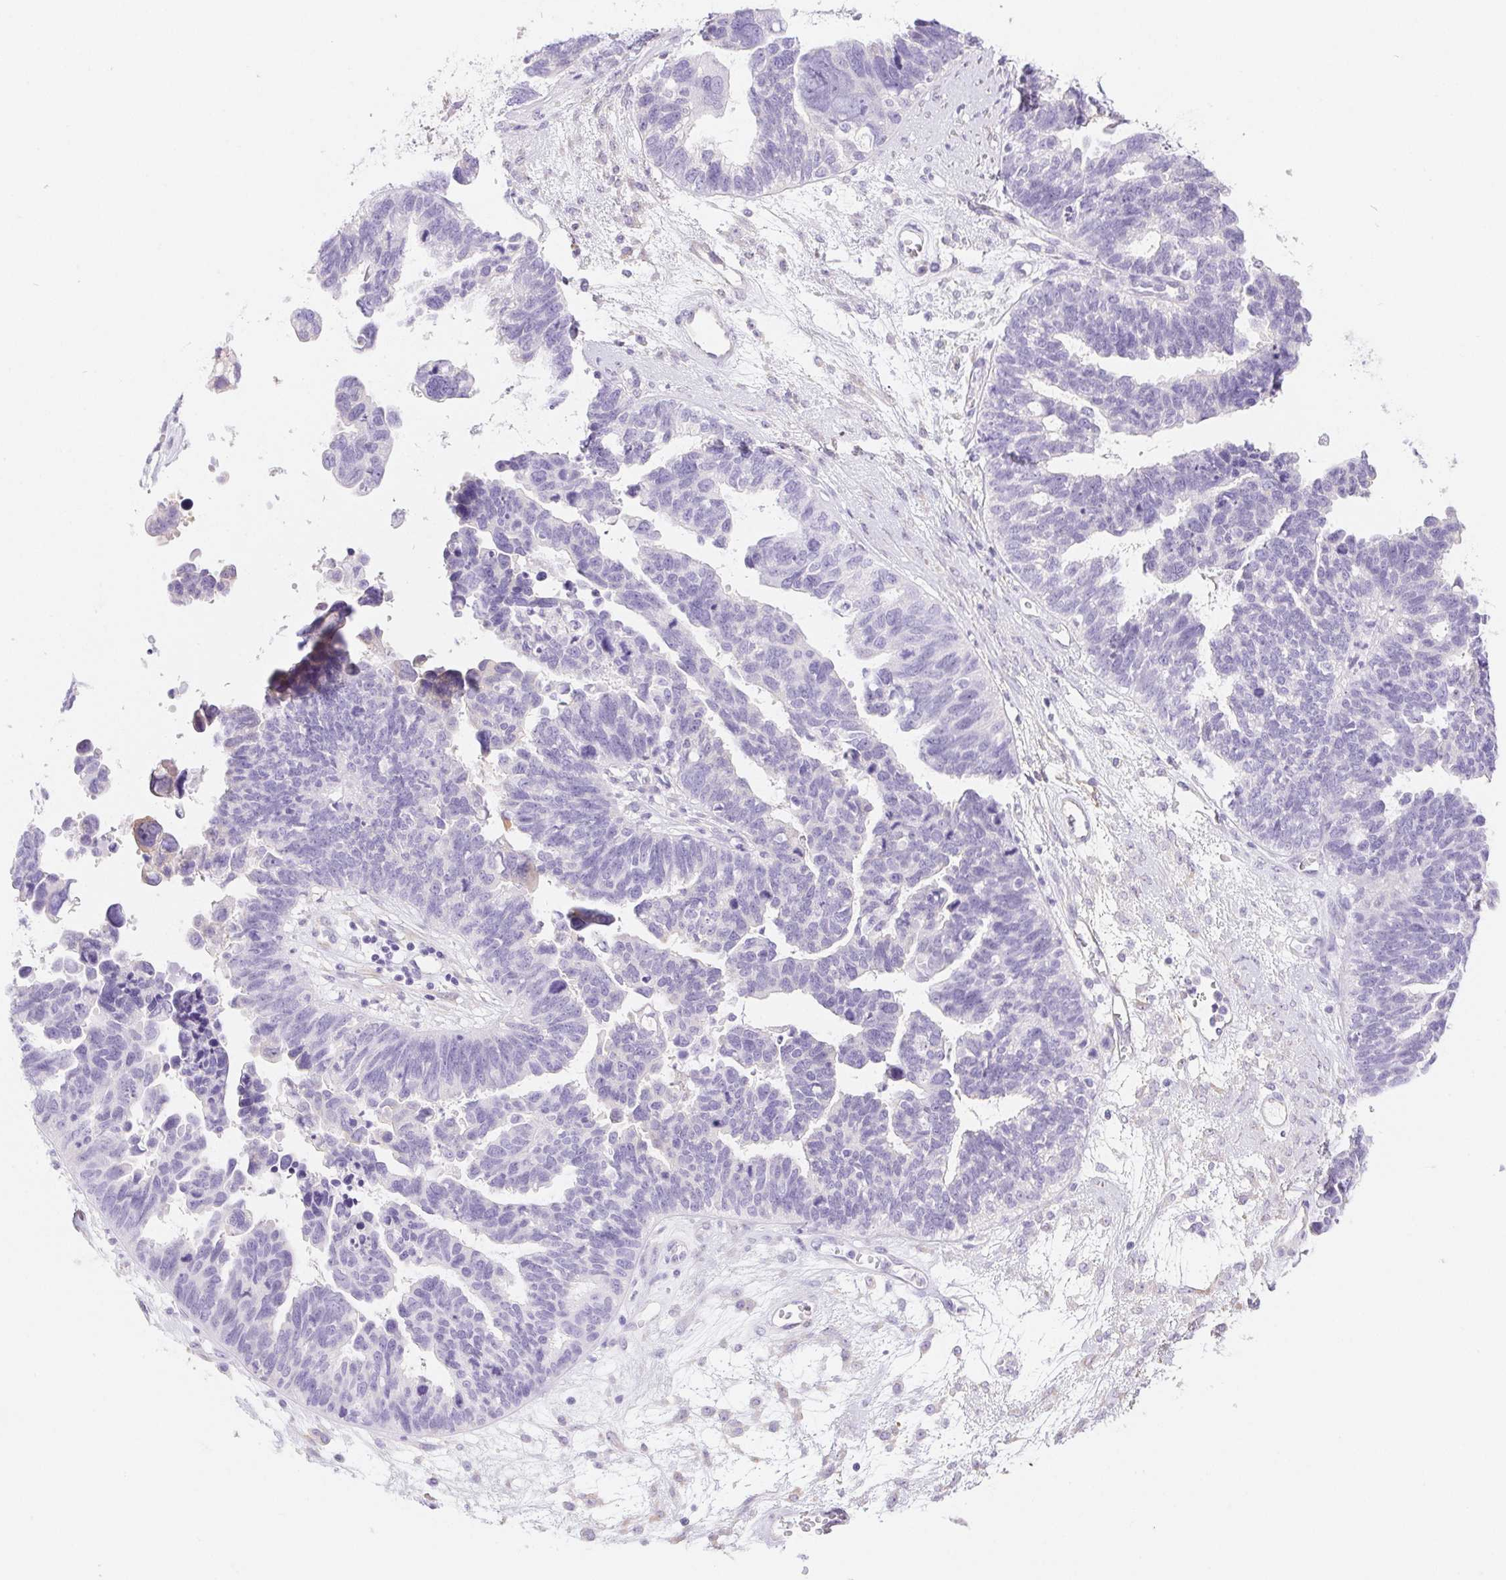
{"staining": {"intensity": "negative", "quantity": "none", "location": "none"}, "tissue": "ovarian cancer", "cell_type": "Tumor cells", "image_type": "cancer", "snomed": [{"axis": "morphology", "description": "Cystadenocarcinoma, serous, NOS"}, {"axis": "topography", "description": "Ovary"}], "caption": "Immunohistochemical staining of ovarian cancer (serous cystadenocarcinoma) reveals no significant expression in tumor cells.", "gene": "PNLIP", "patient": {"sex": "female", "age": 60}}